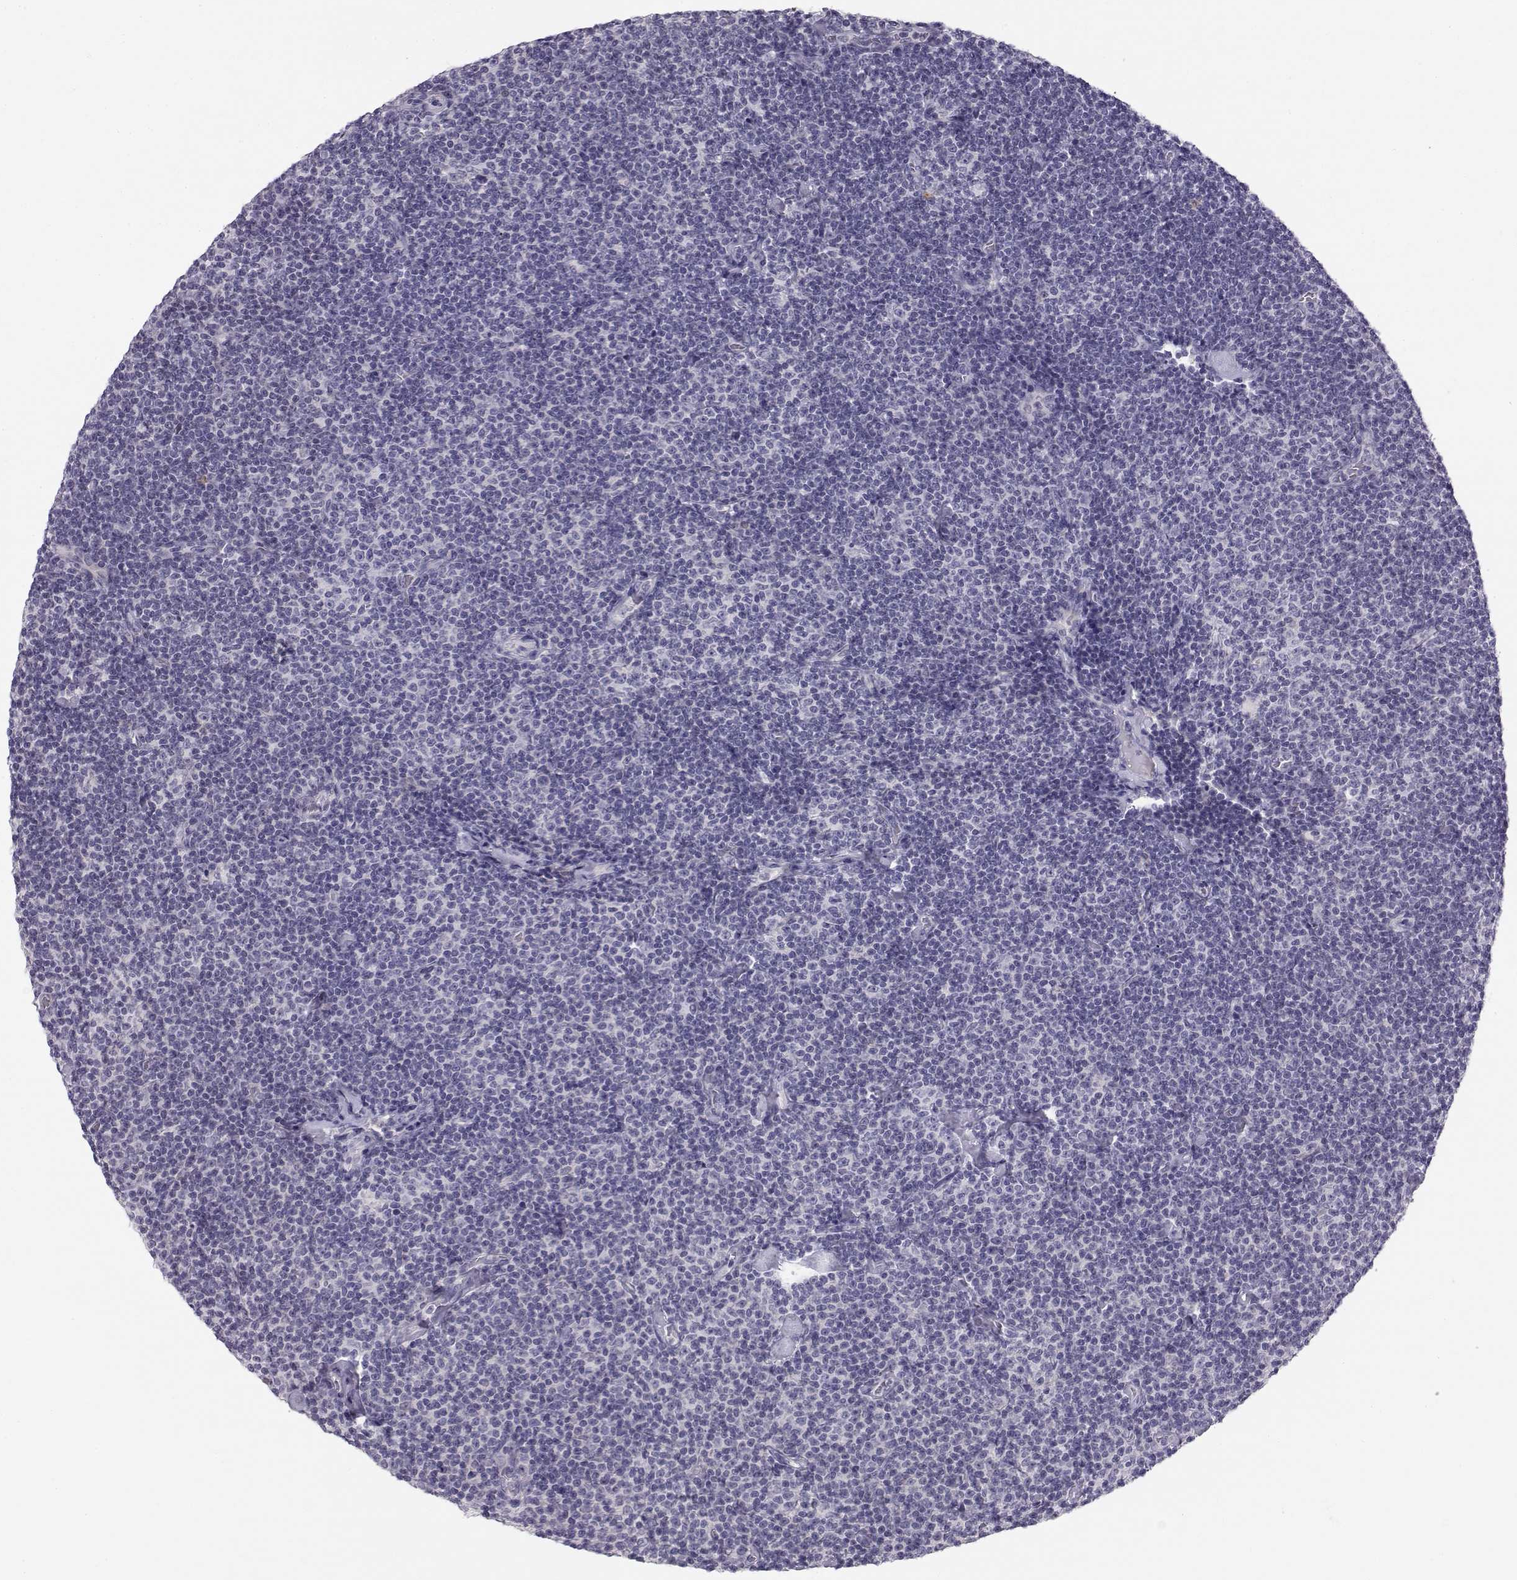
{"staining": {"intensity": "negative", "quantity": "none", "location": "none"}, "tissue": "lymphoma", "cell_type": "Tumor cells", "image_type": "cancer", "snomed": [{"axis": "morphology", "description": "Malignant lymphoma, non-Hodgkin's type, Low grade"}, {"axis": "topography", "description": "Lymph node"}], "caption": "An IHC histopathology image of lymphoma is shown. There is no staining in tumor cells of lymphoma. The staining is performed using DAB (3,3'-diaminobenzidine) brown chromogen with nuclei counter-stained in using hematoxylin.", "gene": "ACSL6", "patient": {"sex": "male", "age": 81}}